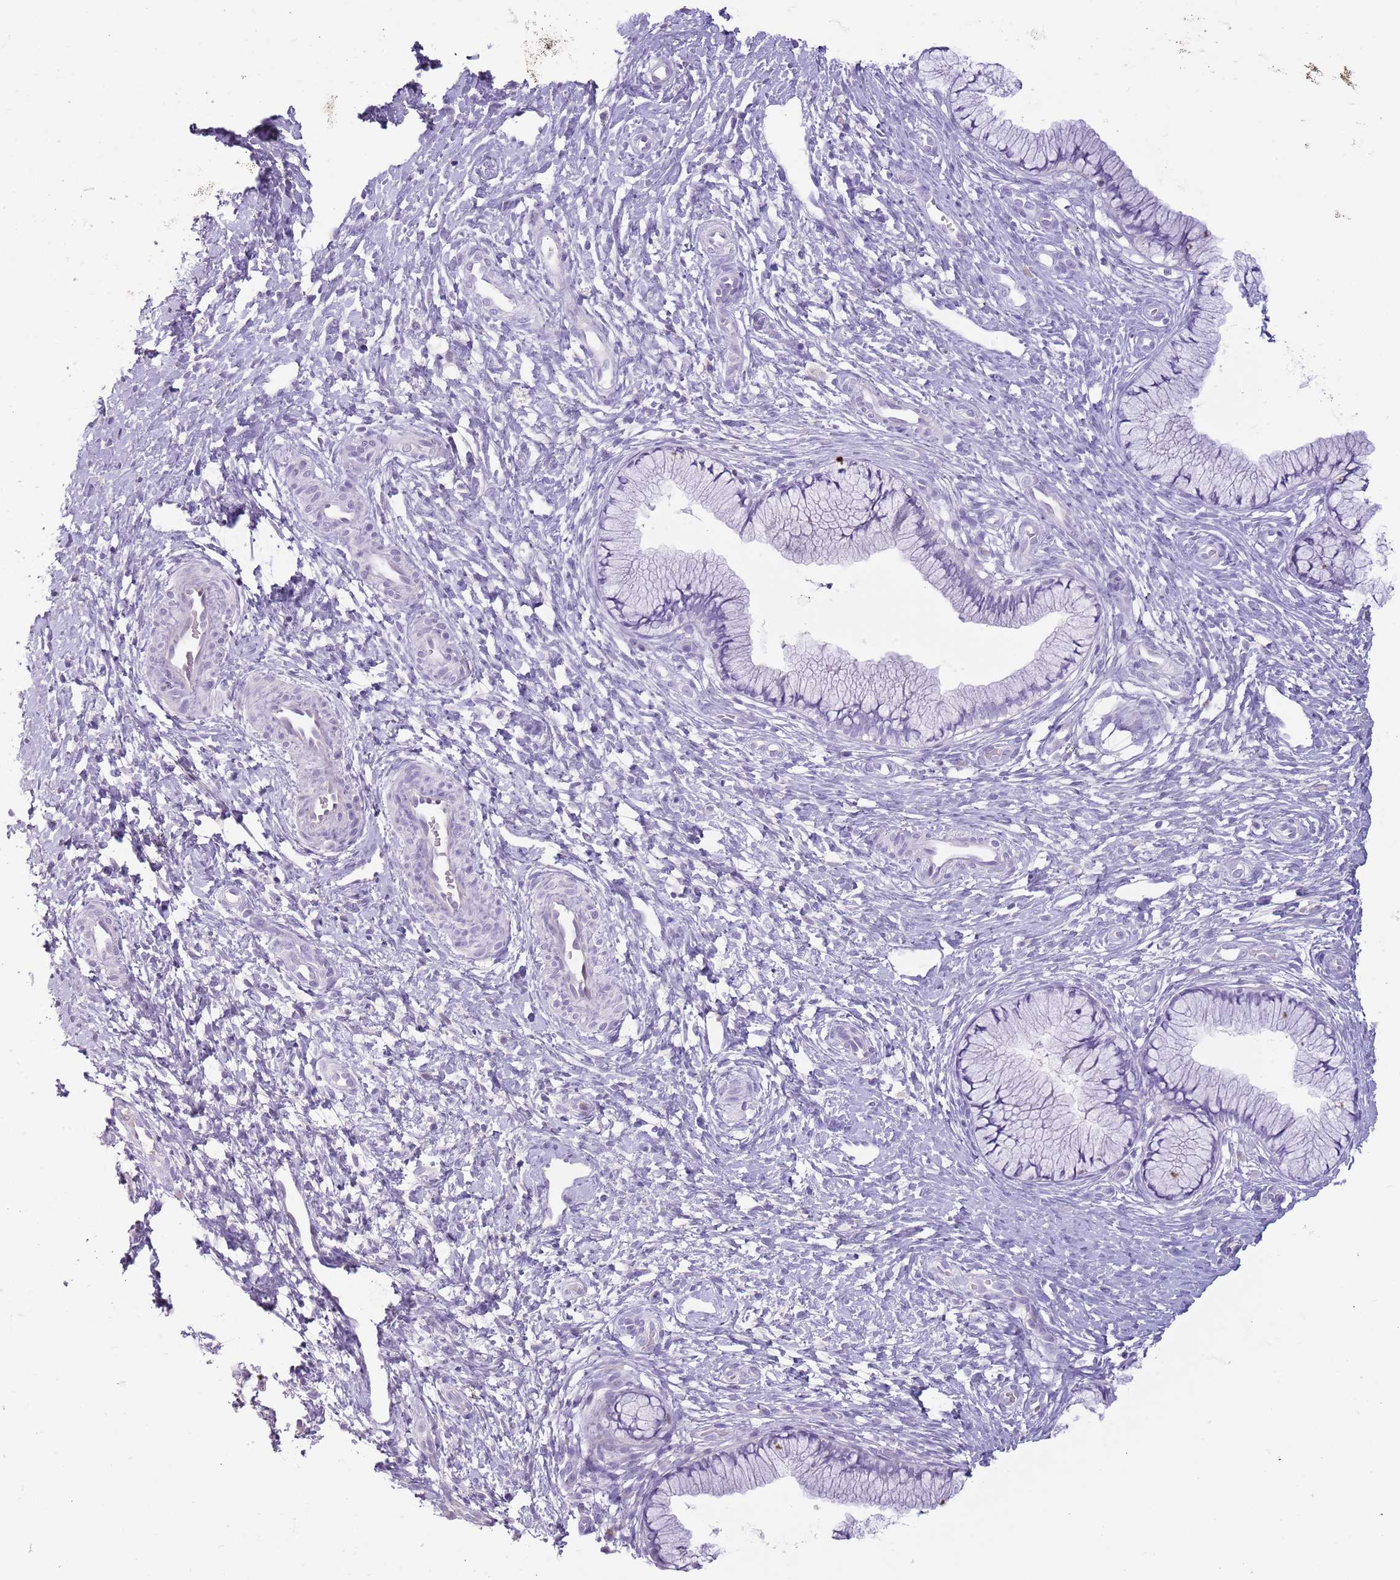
{"staining": {"intensity": "negative", "quantity": "none", "location": "none"}, "tissue": "cervix", "cell_type": "Glandular cells", "image_type": "normal", "snomed": [{"axis": "morphology", "description": "Normal tissue, NOS"}, {"axis": "topography", "description": "Cervix"}], "caption": "A high-resolution micrograph shows immunohistochemistry (IHC) staining of benign cervix, which exhibits no significant expression in glandular cells. (Immunohistochemistry, brightfield microscopy, high magnification).", "gene": "TOX2", "patient": {"sex": "female", "age": 36}}